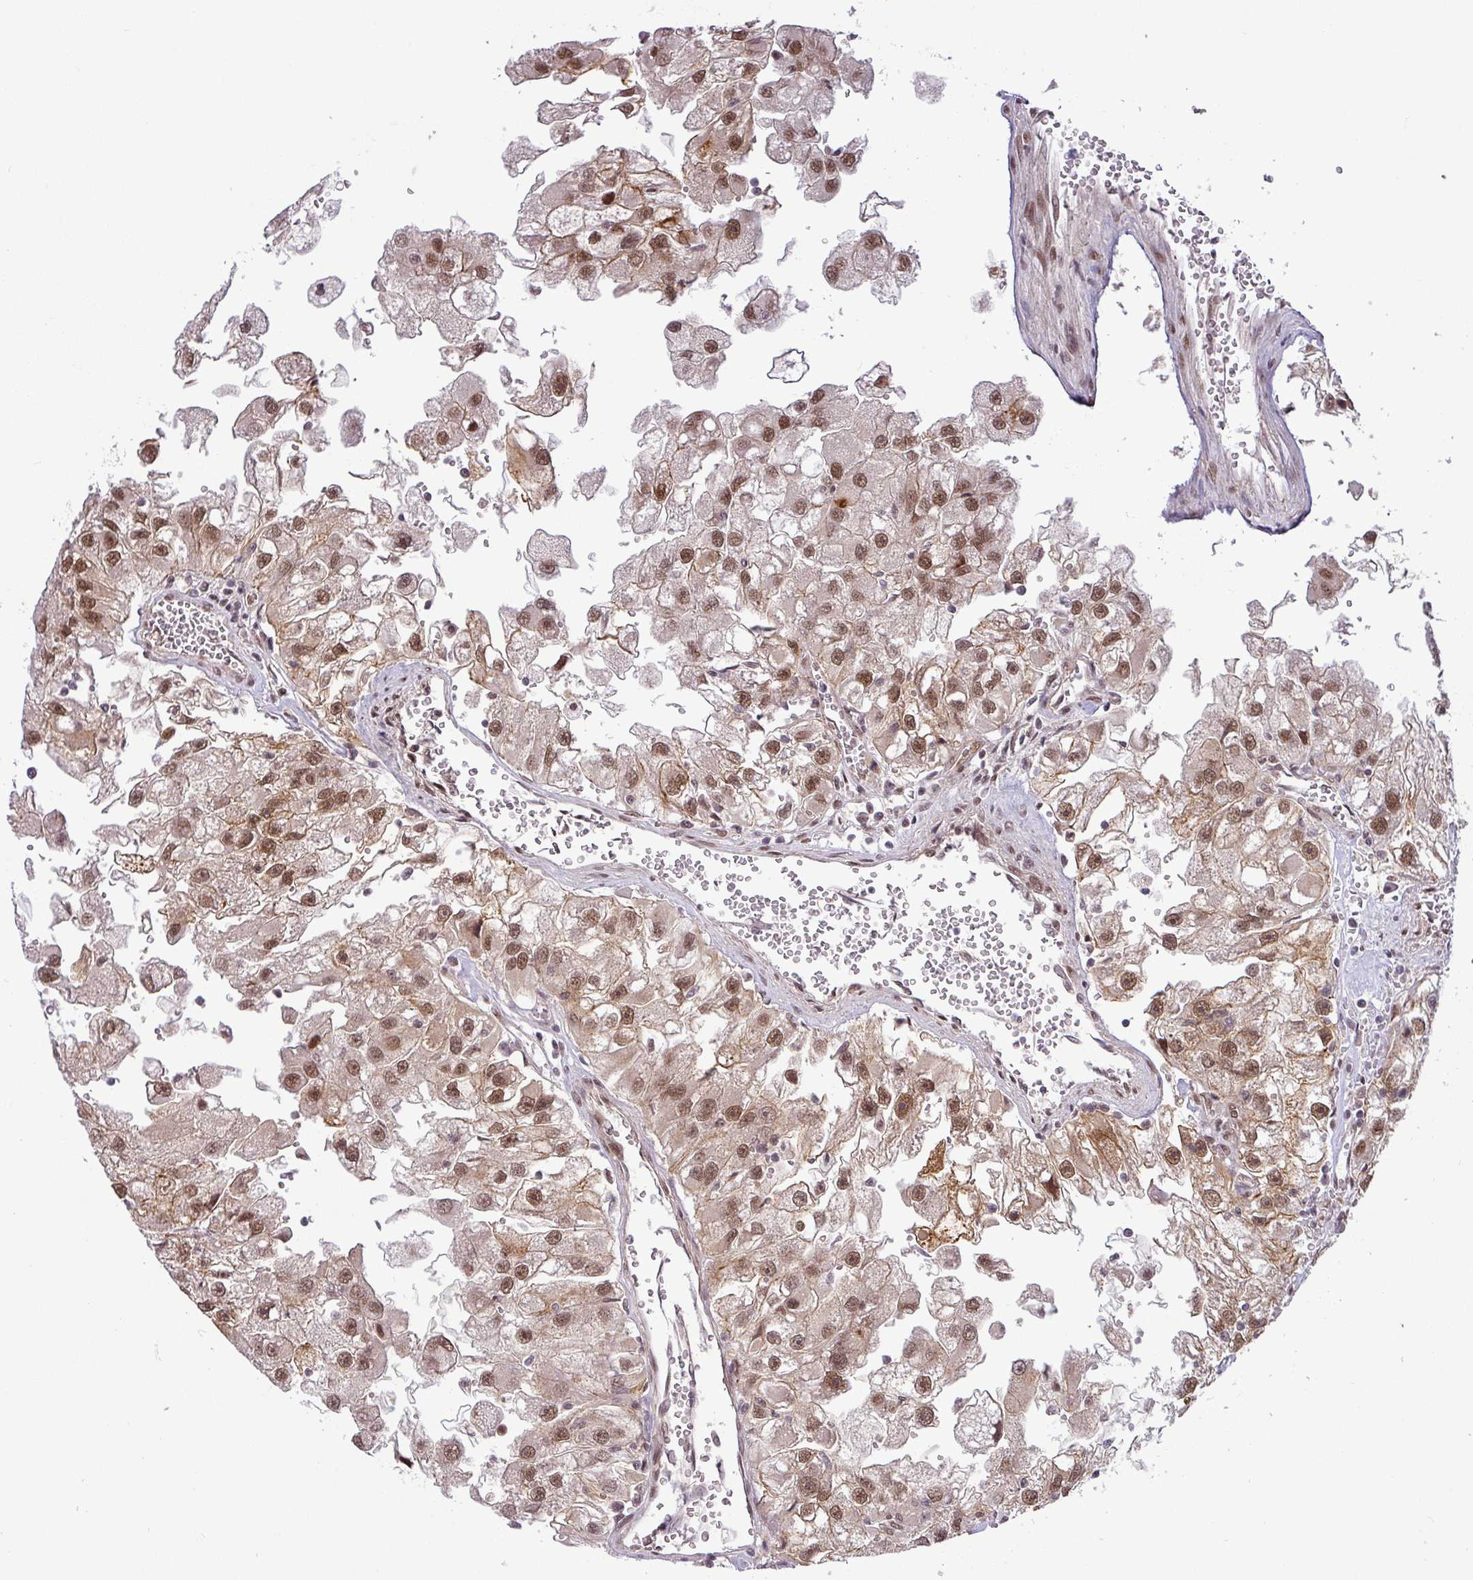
{"staining": {"intensity": "moderate", "quantity": ">75%", "location": "nuclear"}, "tissue": "renal cancer", "cell_type": "Tumor cells", "image_type": "cancer", "snomed": [{"axis": "morphology", "description": "Adenocarcinoma, NOS"}, {"axis": "topography", "description": "Kidney"}], "caption": "A brown stain shows moderate nuclear expression of a protein in human renal cancer tumor cells.", "gene": "SRSF2", "patient": {"sex": "male", "age": 63}}